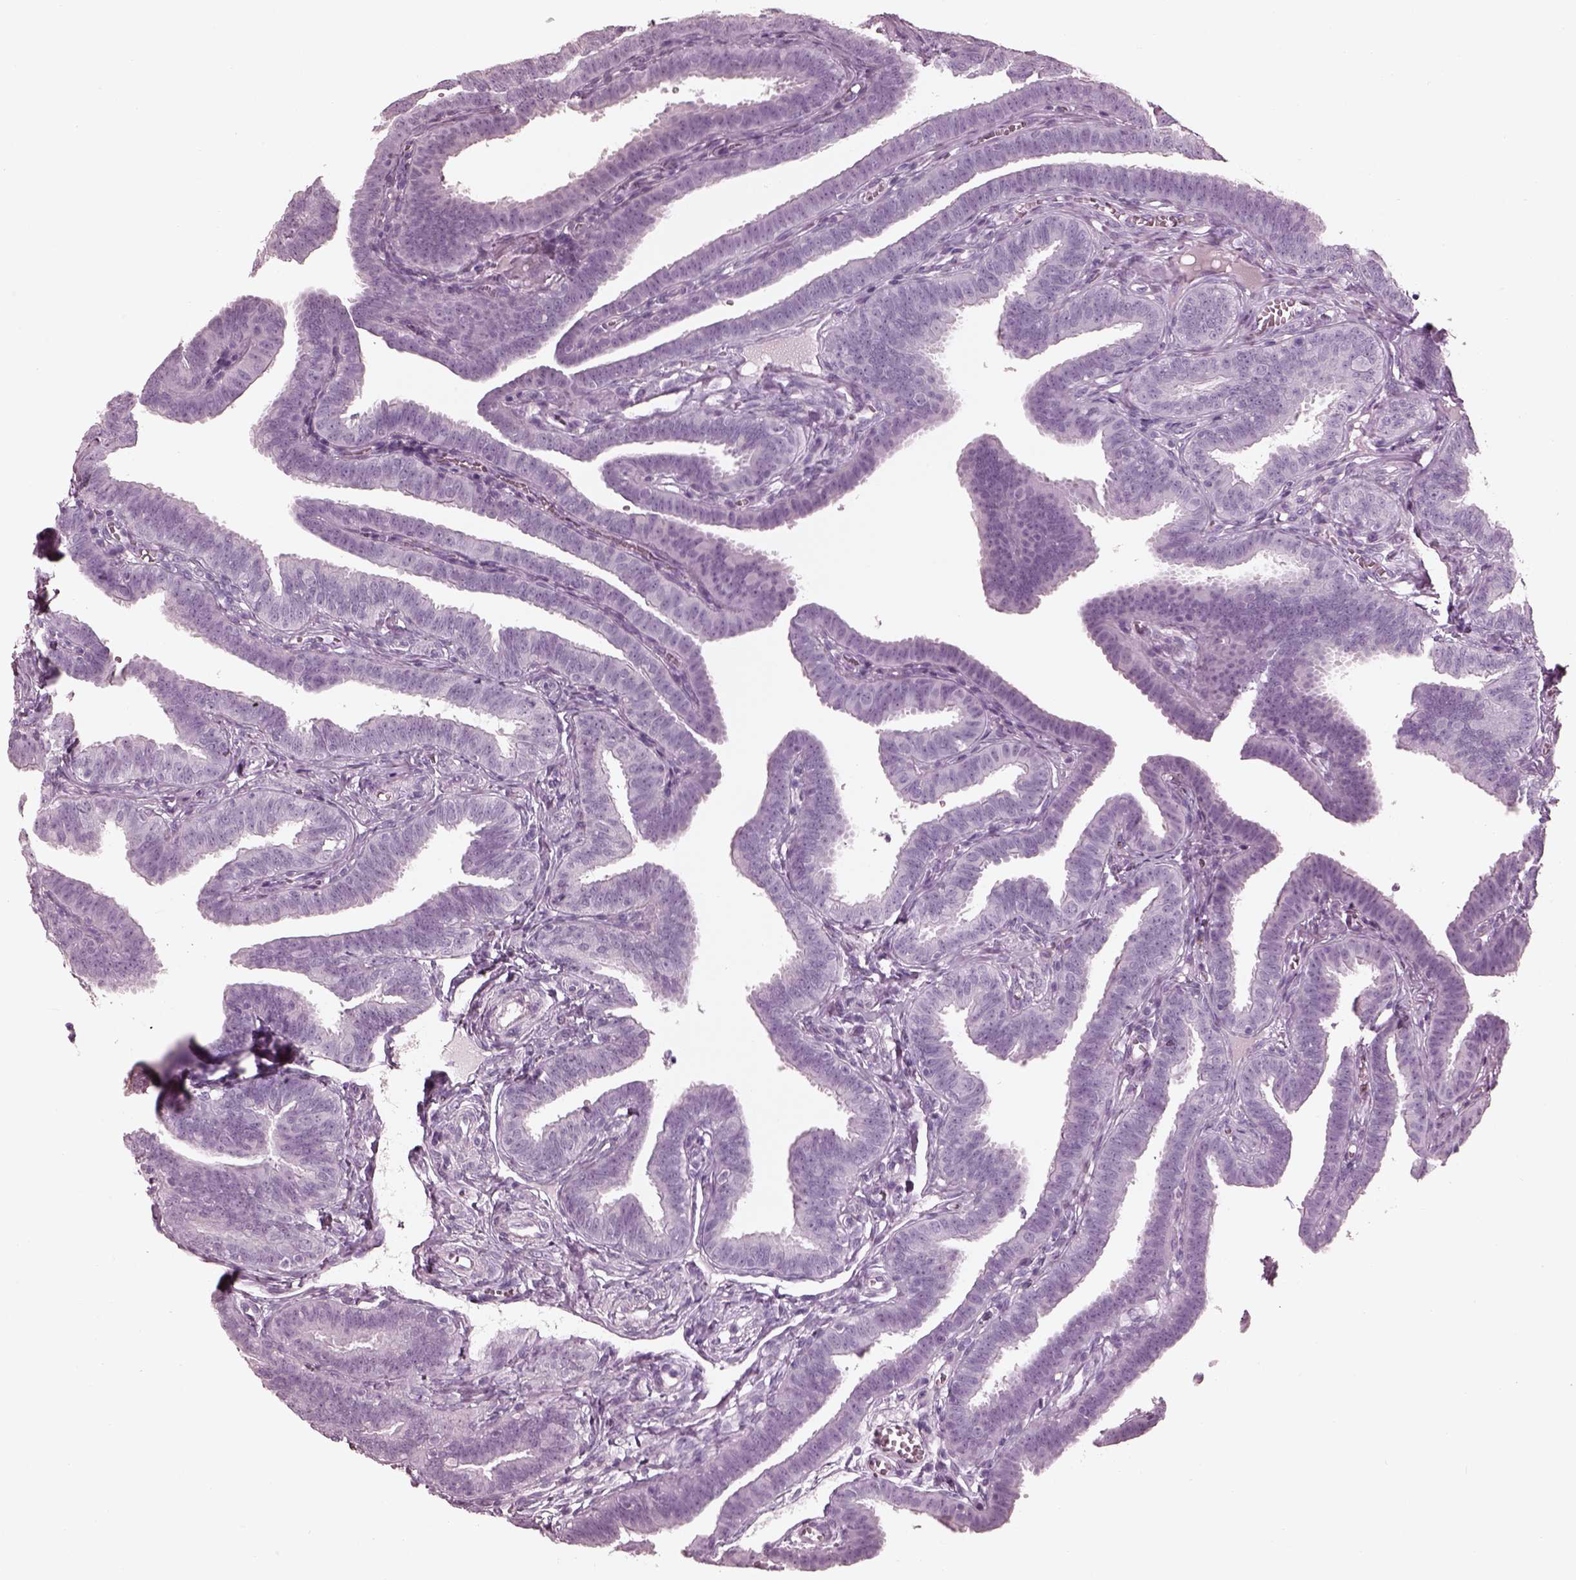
{"staining": {"intensity": "negative", "quantity": "none", "location": "none"}, "tissue": "fallopian tube", "cell_type": "Glandular cells", "image_type": "normal", "snomed": [{"axis": "morphology", "description": "Normal tissue, NOS"}, {"axis": "topography", "description": "Fallopian tube"}], "caption": "Glandular cells show no significant positivity in normal fallopian tube. (DAB (3,3'-diaminobenzidine) immunohistochemistry (IHC) with hematoxylin counter stain).", "gene": "FABP9", "patient": {"sex": "female", "age": 25}}